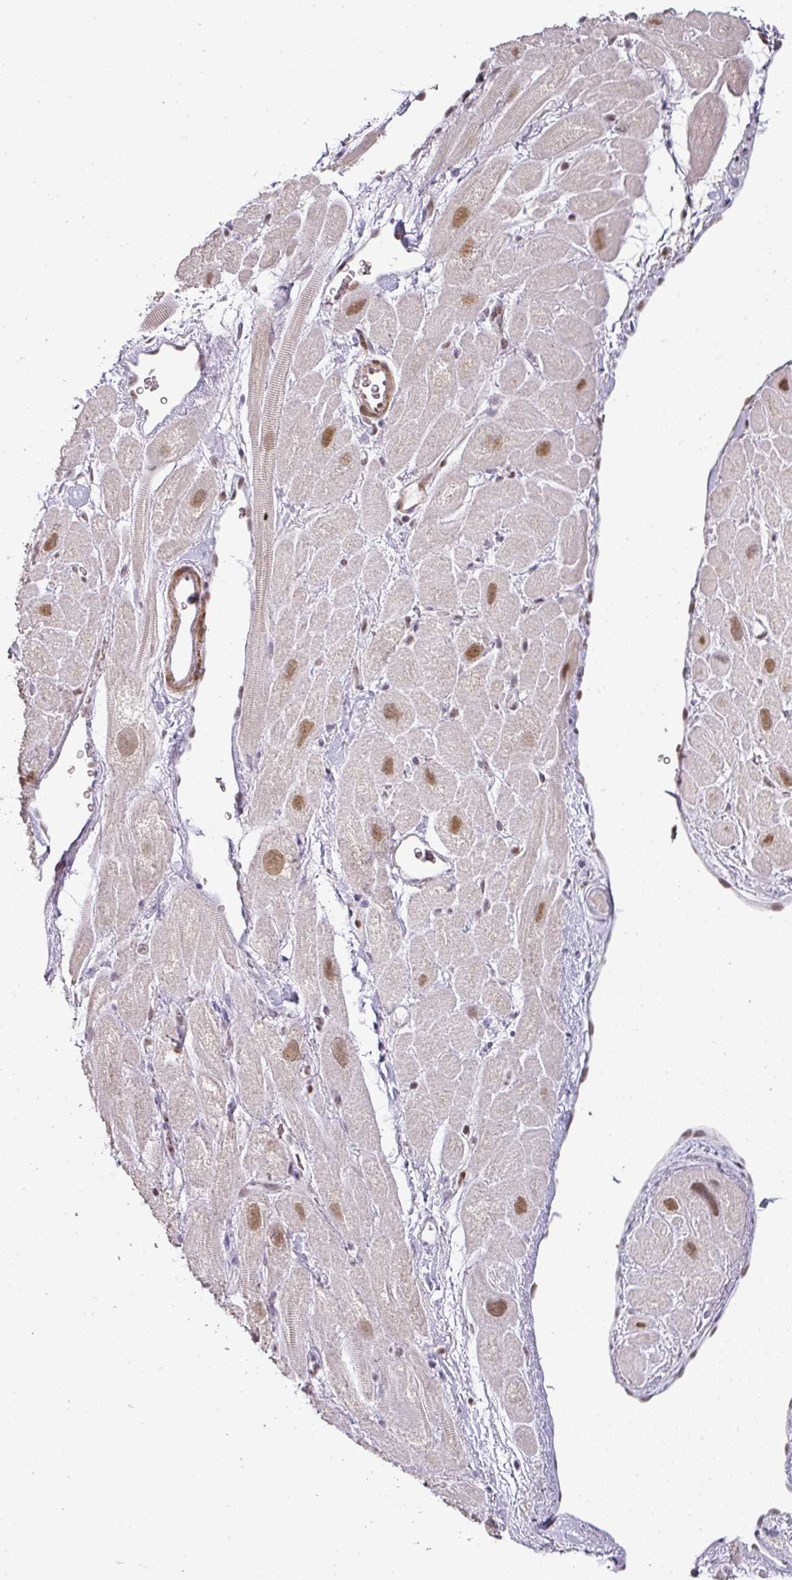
{"staining": {"intensity": "moderate", "quantity": "25%-75%", "location": "nuclear"}, "tissue": "heart muscle", "cell_type": "Cardiomyocytes", "image_type": "normal", "snomed": [{"axis": "morphology", "description": "Normal tissue, NOS"}, {"axis": "topography", "description": "Heart"}], "caption": "Moderate nuclear positivity is present in about 25%-75% of cardiomyocytes in benign heart muscle.", "gene": "GPRIN2", "patient": {"sex": "male", "age": 49}}